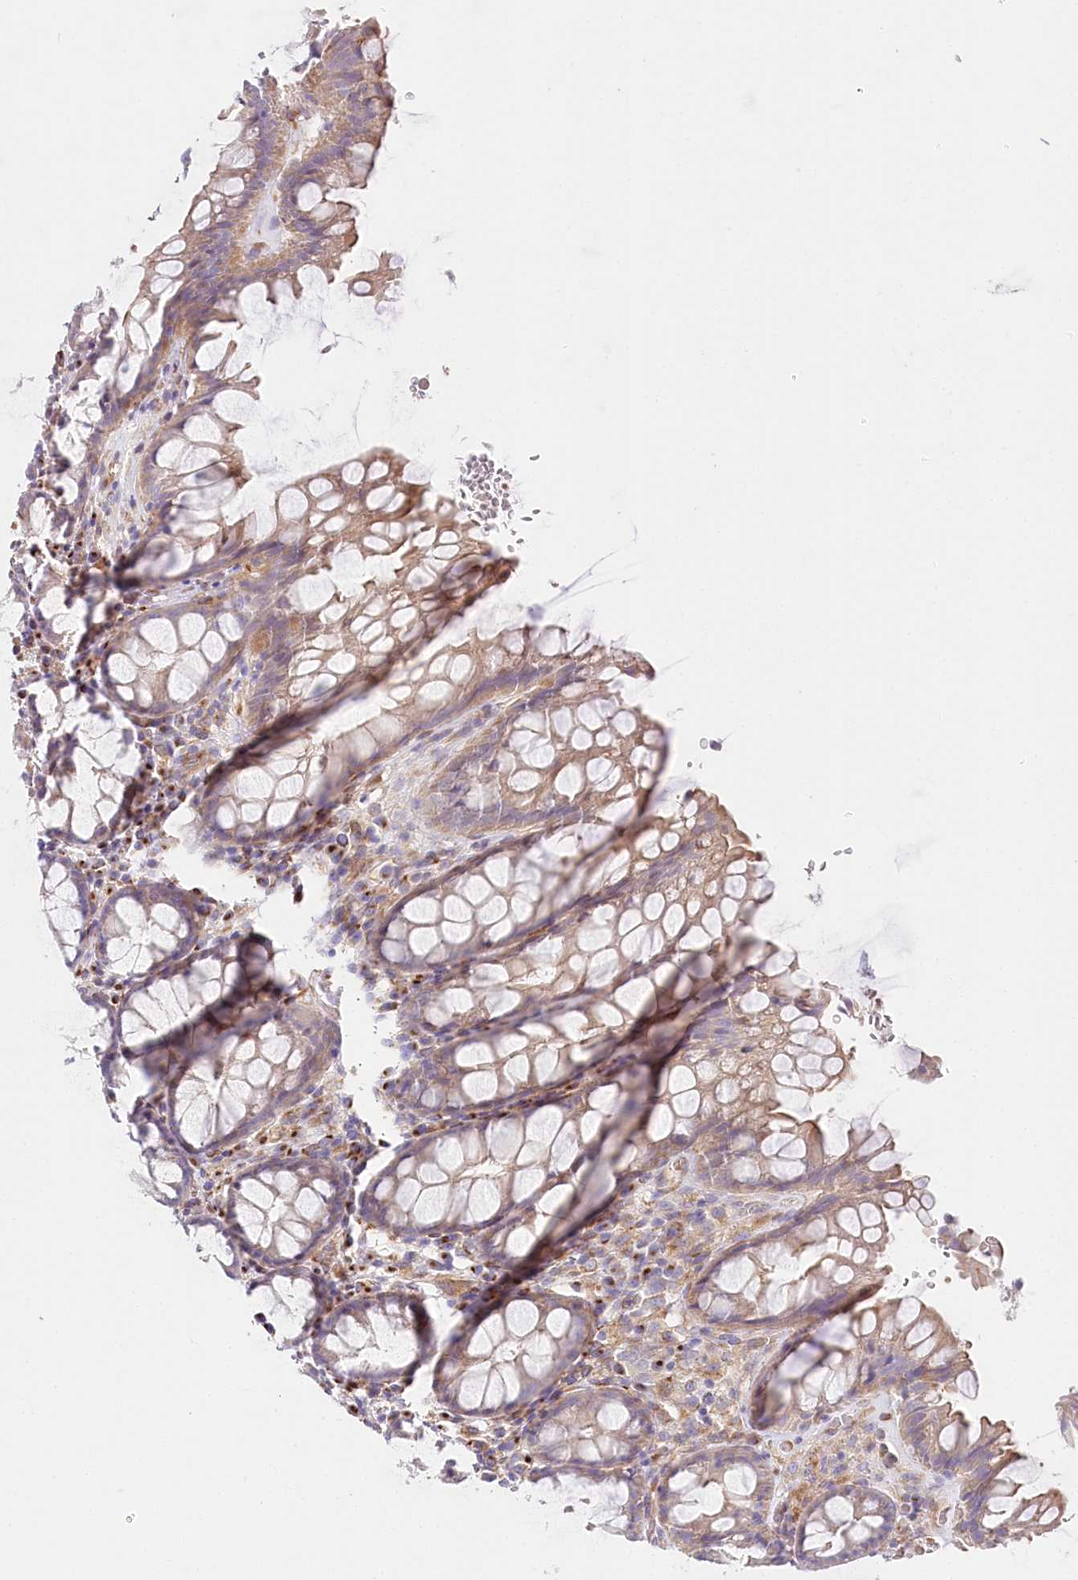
{"staining": {"intensity": "moderate", "quantity": "25%-75%", "location": "cytoplasmic/membranous"}, "tissue": "rectum", "cell_type": "Glandular cells", "image_type": "normal", "snomed": [{"axis": "morphology", "description": "Normal tissue, NOS"}, {"axis": "topography", "description": "Rectum"}], "caption": "An image of rectum stained for a protein shows moderate cytoplasmic/membranous brown staining in glandular cells.", "gene": "ABRAXAS2", "patient": {"sex": "male", "age": 64}}